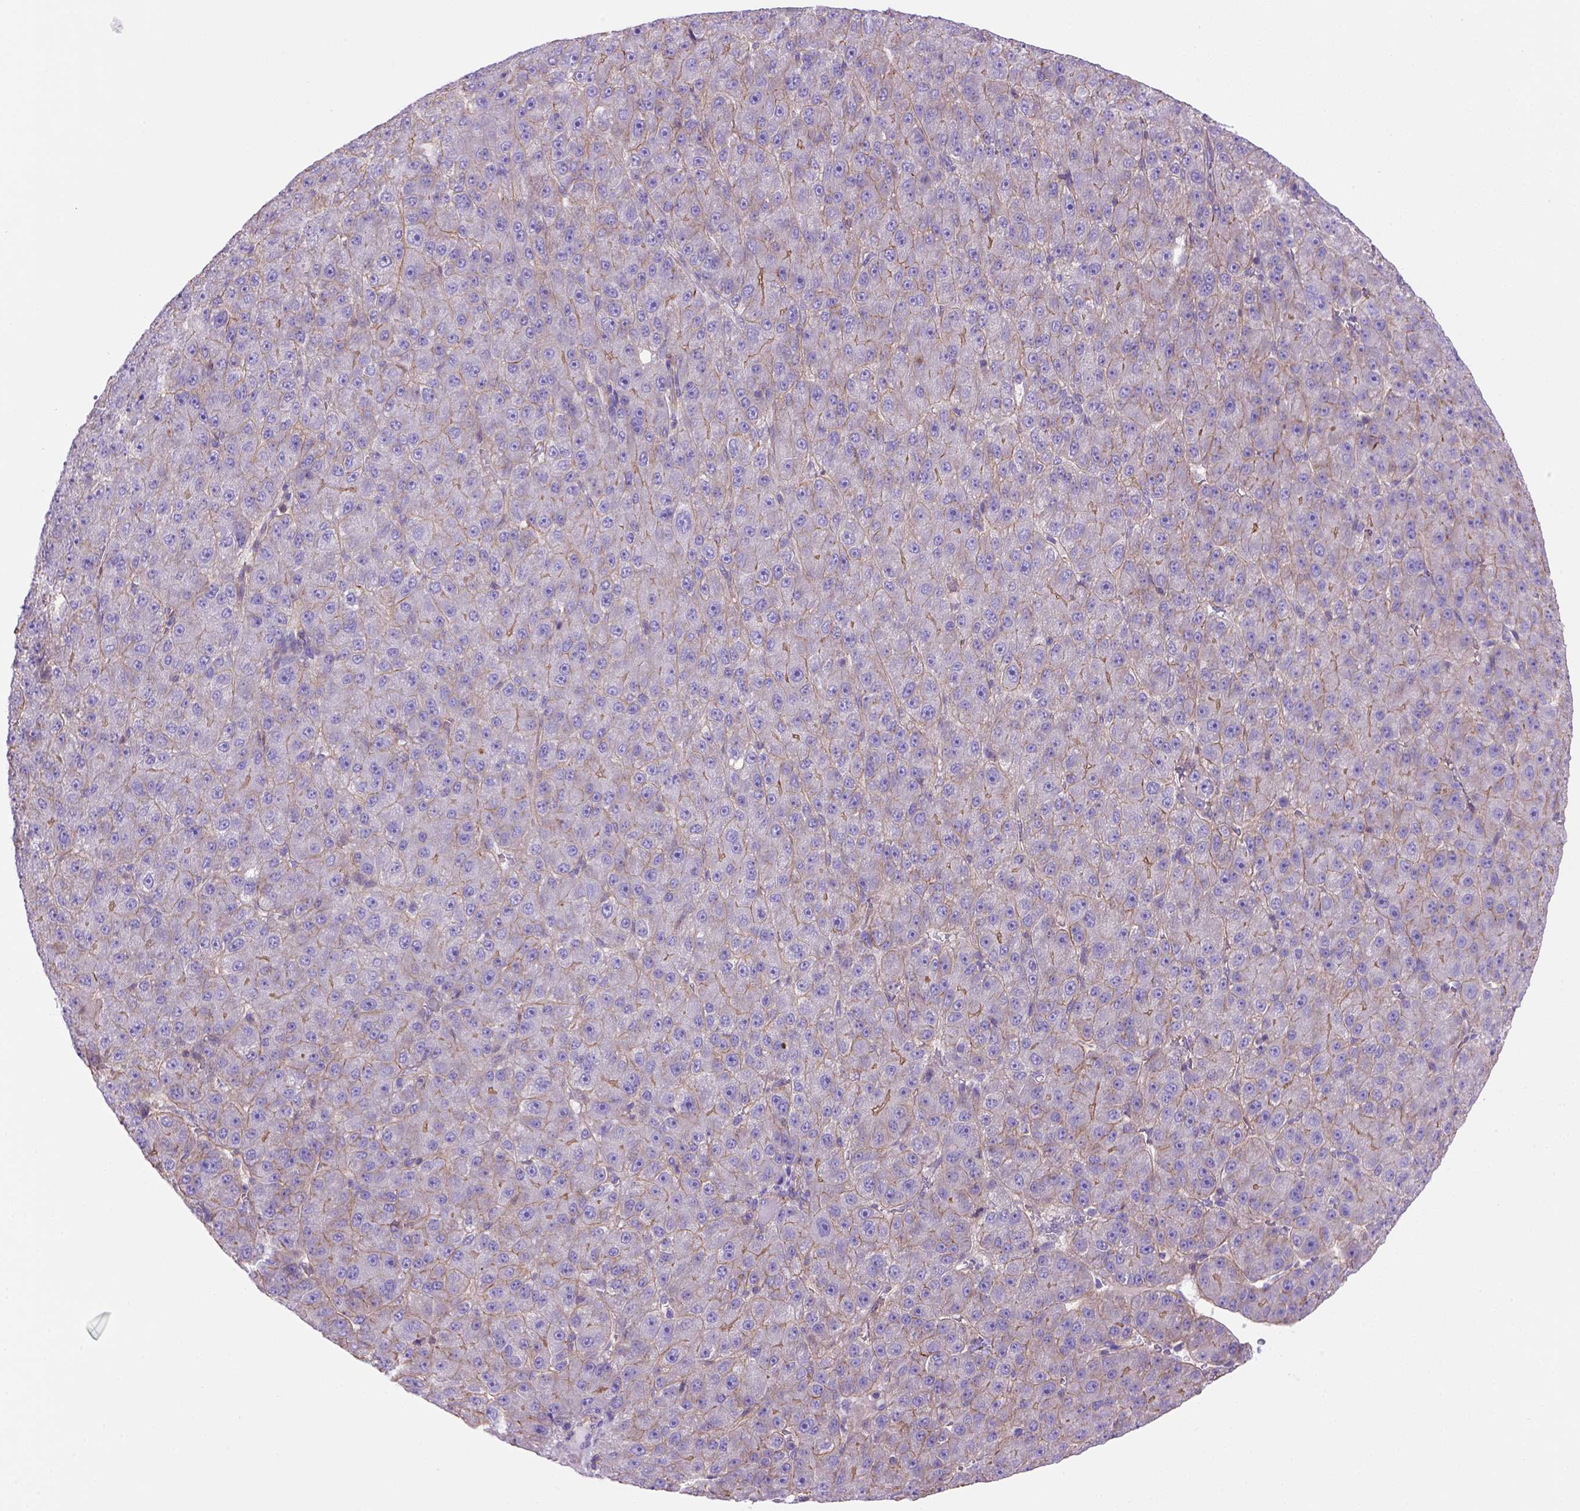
{"staining": {"intensity": "moderate", "quantity": "25%-75%", "location": "cytoplasmic/membranous"}, "tissue": "liver cancer", "cell_type": "Tumor cells", "image_type": "cancer", "snomed": [{"axis": "morphology", "description": "Carcinoma, Hepatocellular, NOS"}, {"axis": "topography", "description": "Liver"}], "caption": "The micrograph reveals immunohistochemical staining of hepatocellular carcinoma (liver). There is moderate cytoplasmic/membranous staining is seen in approximately 25%-75% of tumor cells.", "gene": "PEX12", "patient": {"sex": "male", "age": 67}}